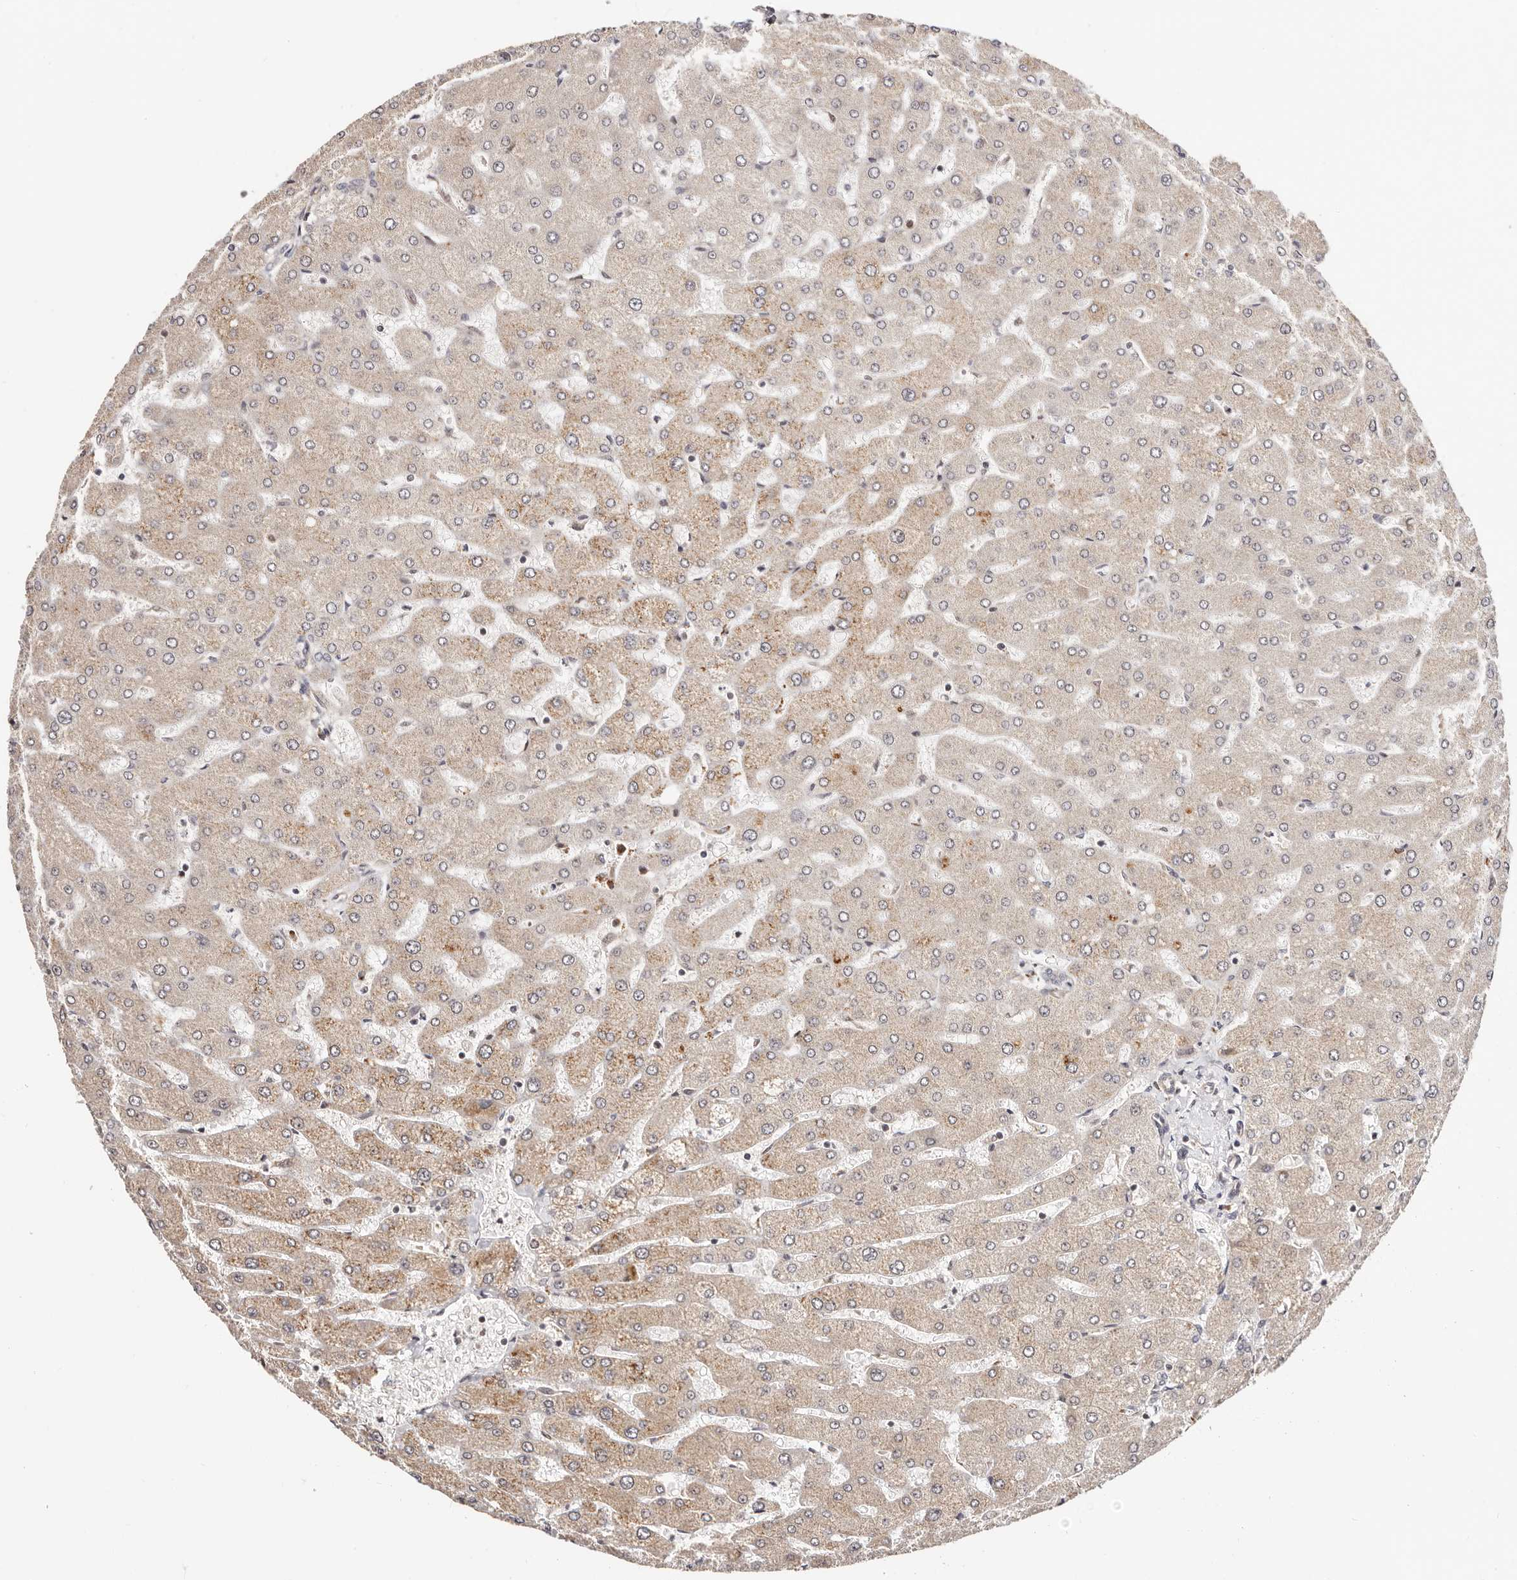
{"staining": {"intensity": "negative", "quantity": "none", "location": "none"}, "tissue": "liver", "cell_type": "Cholangiocytes", "image_type": "normal", "snomed": [{"axis": "morphology", "description": "Normal tissue, NOS"}, {"axis": "topography", "description": "Liver"}], "caption": "DAB (3,3'-diaminobenzidine) immunohistochemical staining of unremarkable liver shows no significant staining in cholangiocytes.", "gene": "CTNNBL1", "patient": {"sex": "male", "age": 55}}